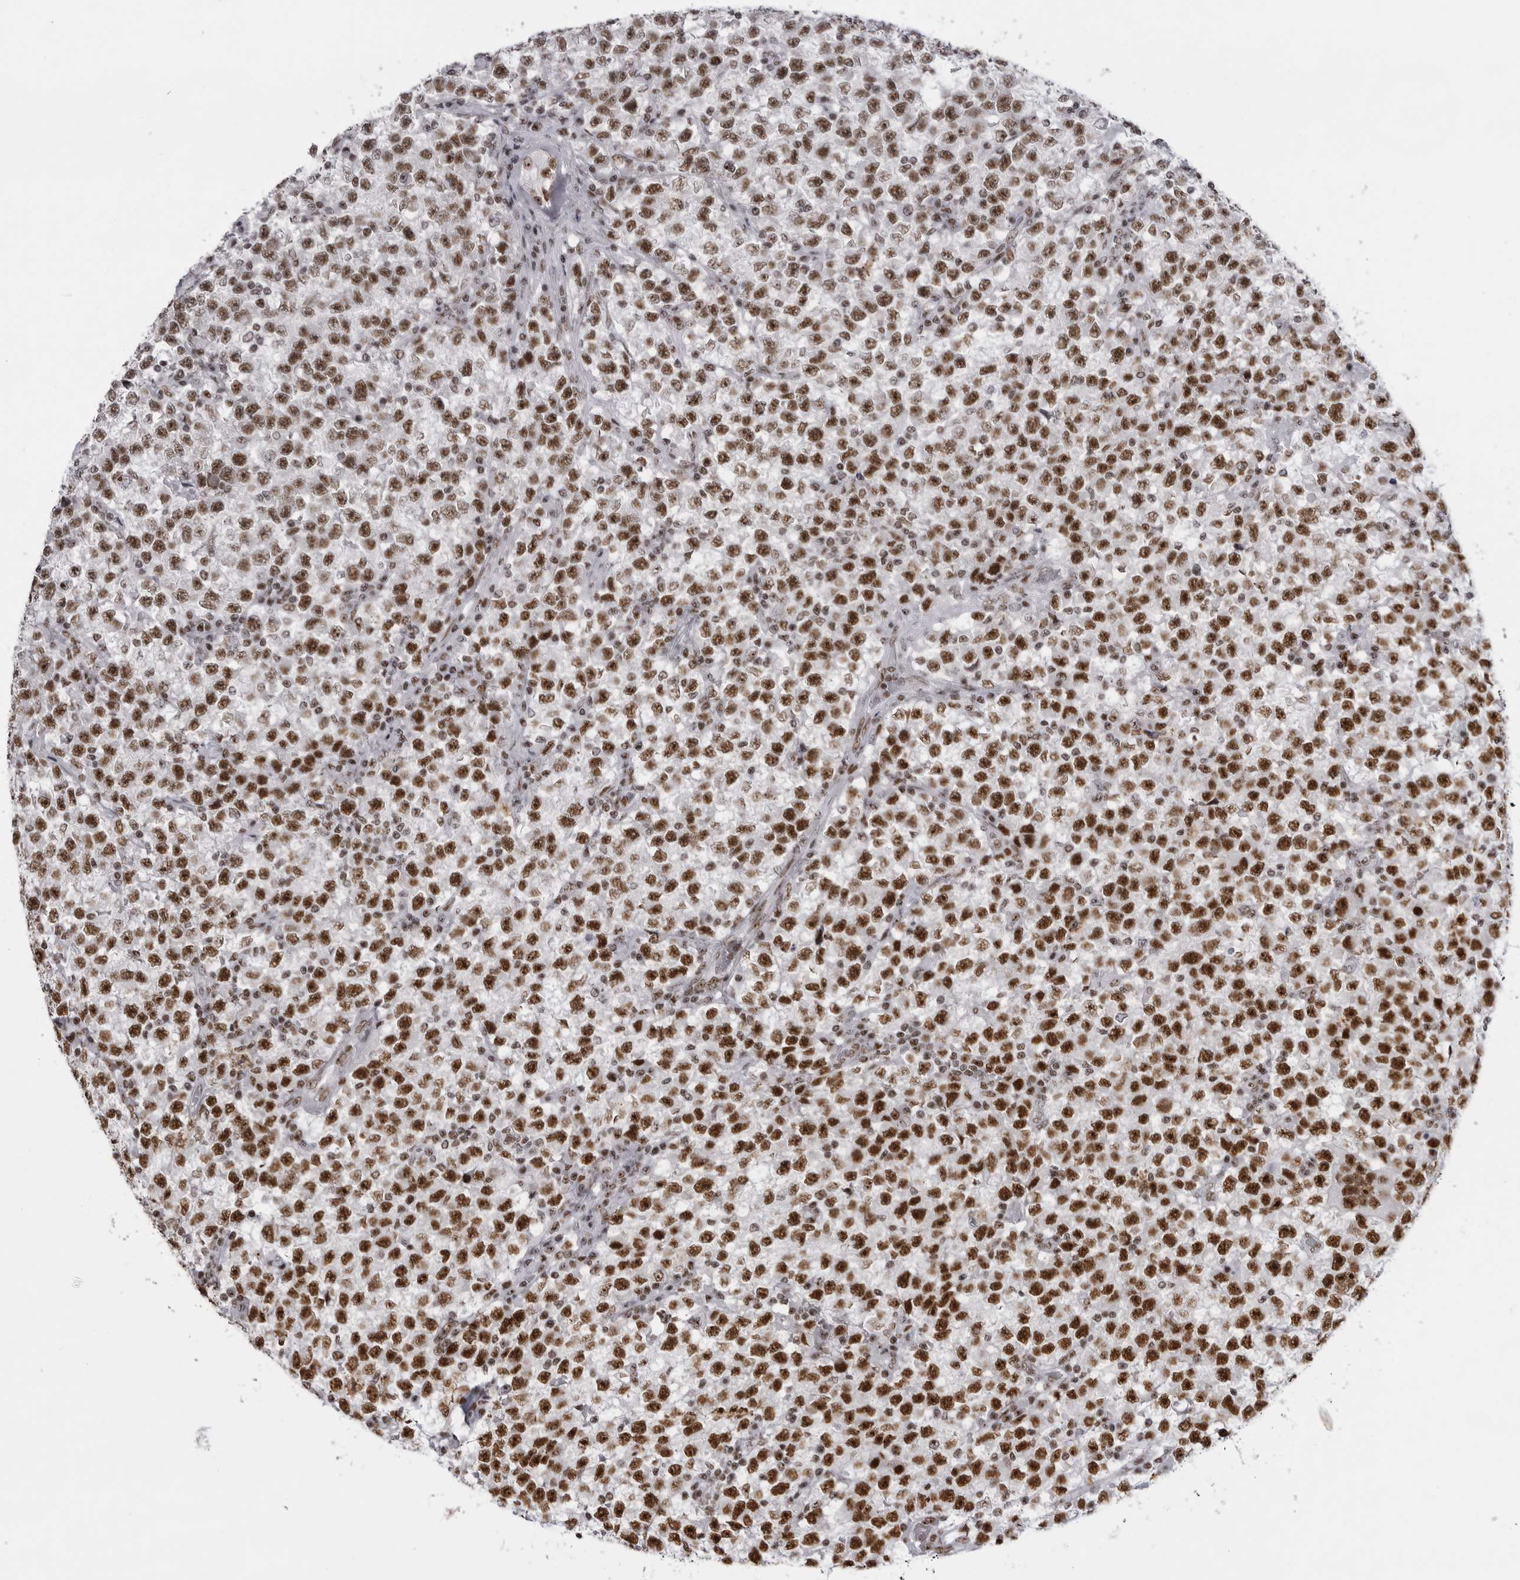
{"staining": {"intensity": "strong", "quantity": ">75%", "location": "nuclear"}, "tissue": "testis cancer", "cell_type": "Tumor cells", "image_type": "cancer", "snomed": [{"axis": "morphology", "description": "Seminoma, NOS"}, {"axis": "topography", "description": "Testis"}], "caption": "A micrograph of human testis cancer (seminoma) stained for a protein exhibits strong nuclear brown staining in tumor cells.", "gene": "DHX9", "patient": {"sex": "male", "age": 22}}